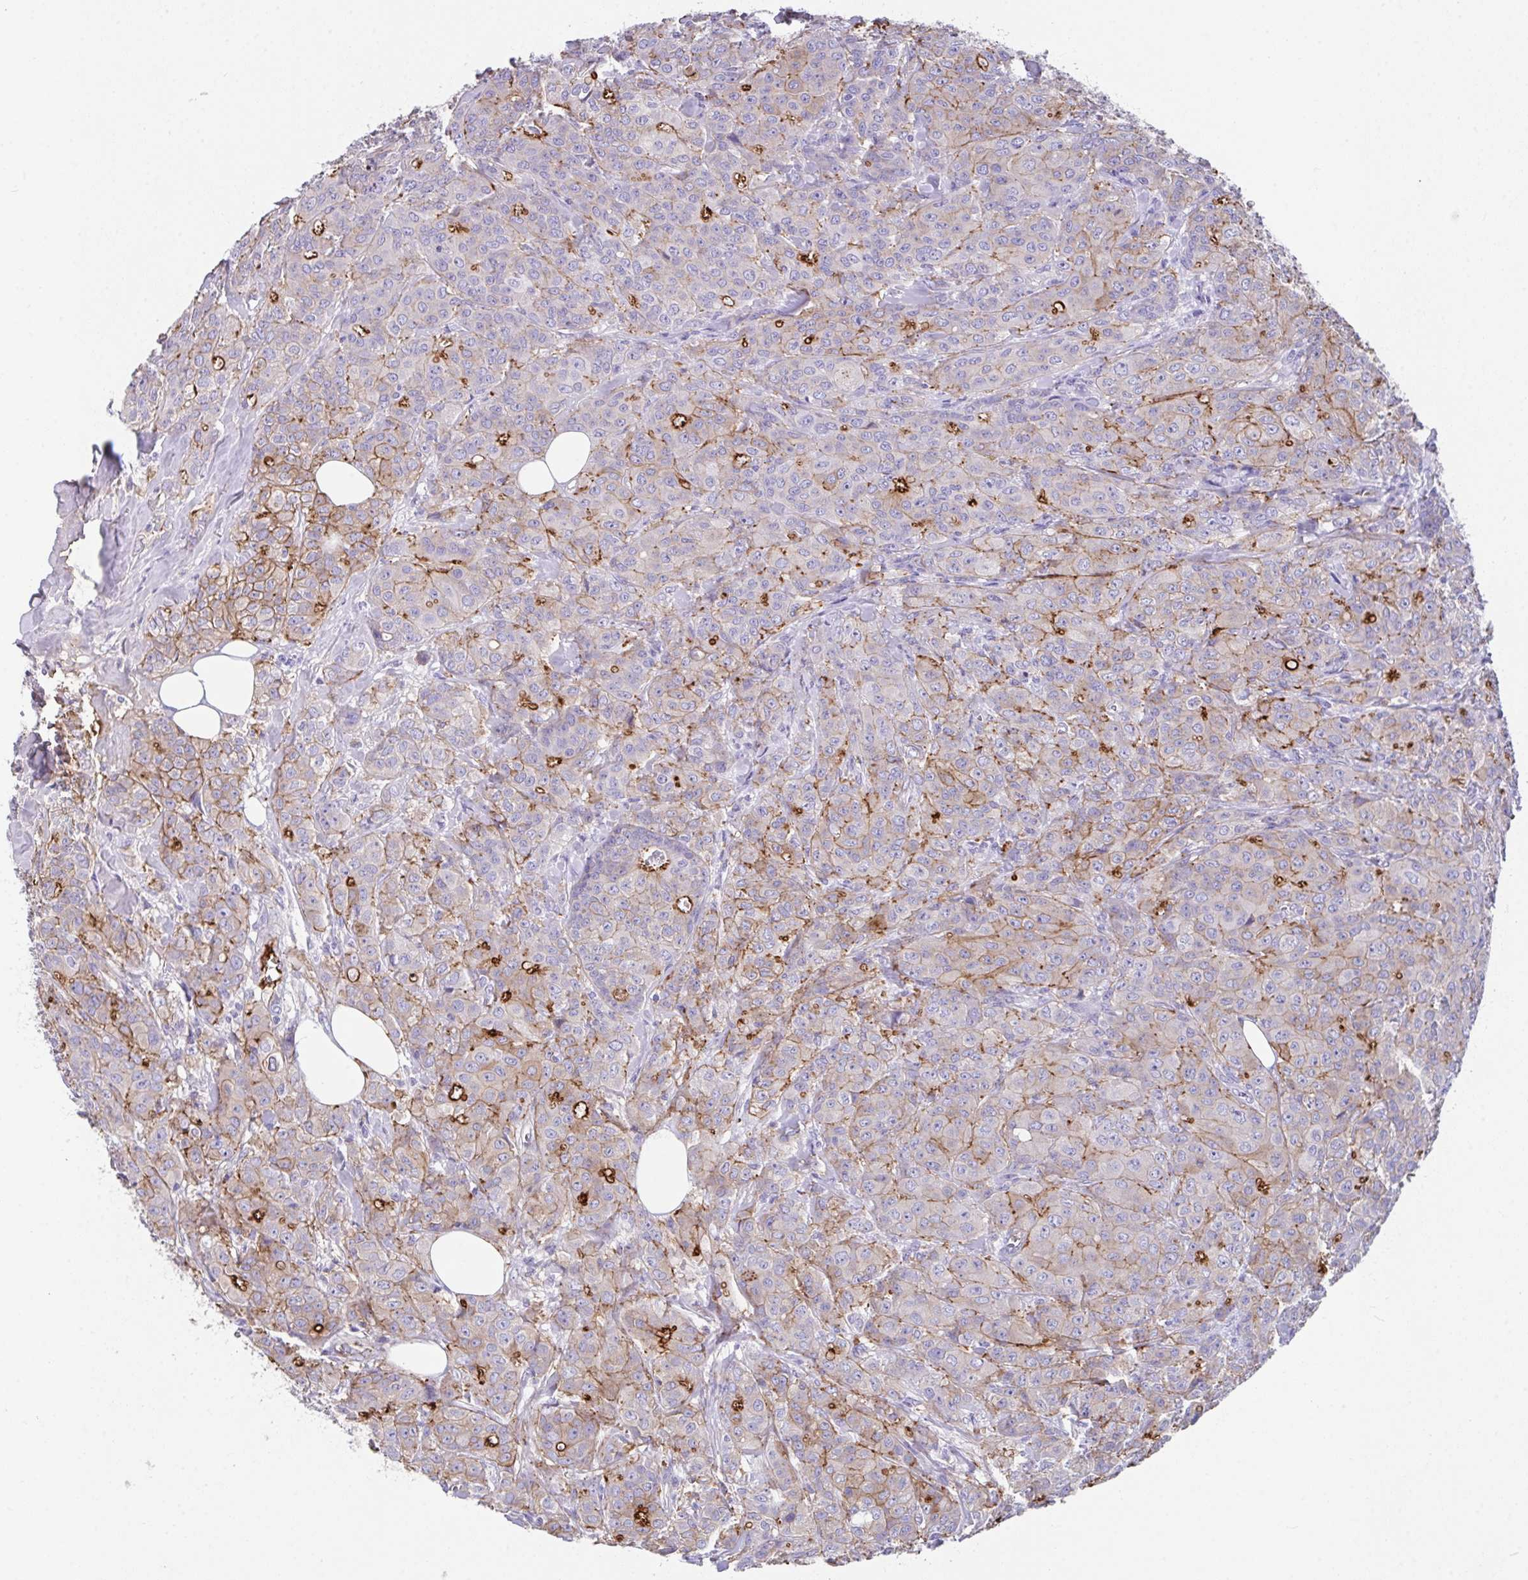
{"staining": {"intensity": "strong", "quantity": "<25%", "location": "cytoplasmic/membranous"}, "tissue": "breast cancer", "cell_type": "Tumor cells", "image_type": "cancer", "snomed": [{"axis": "morphology", "description": "Normal tissue, NOS"}, {"axis": "morphology", "description": "Duct carcinoma"}, {"axis": "topography", "description": "Breast"}], "caption": "Invasive ductal carcinoma (breast) was stained to show a protein in brown. There is medium levels of strong cytoplasmic/membranous positivity in about <25% of tumor cells.", "gene": "ZNF813", "patient": {"sex": "female", "age": 43}}